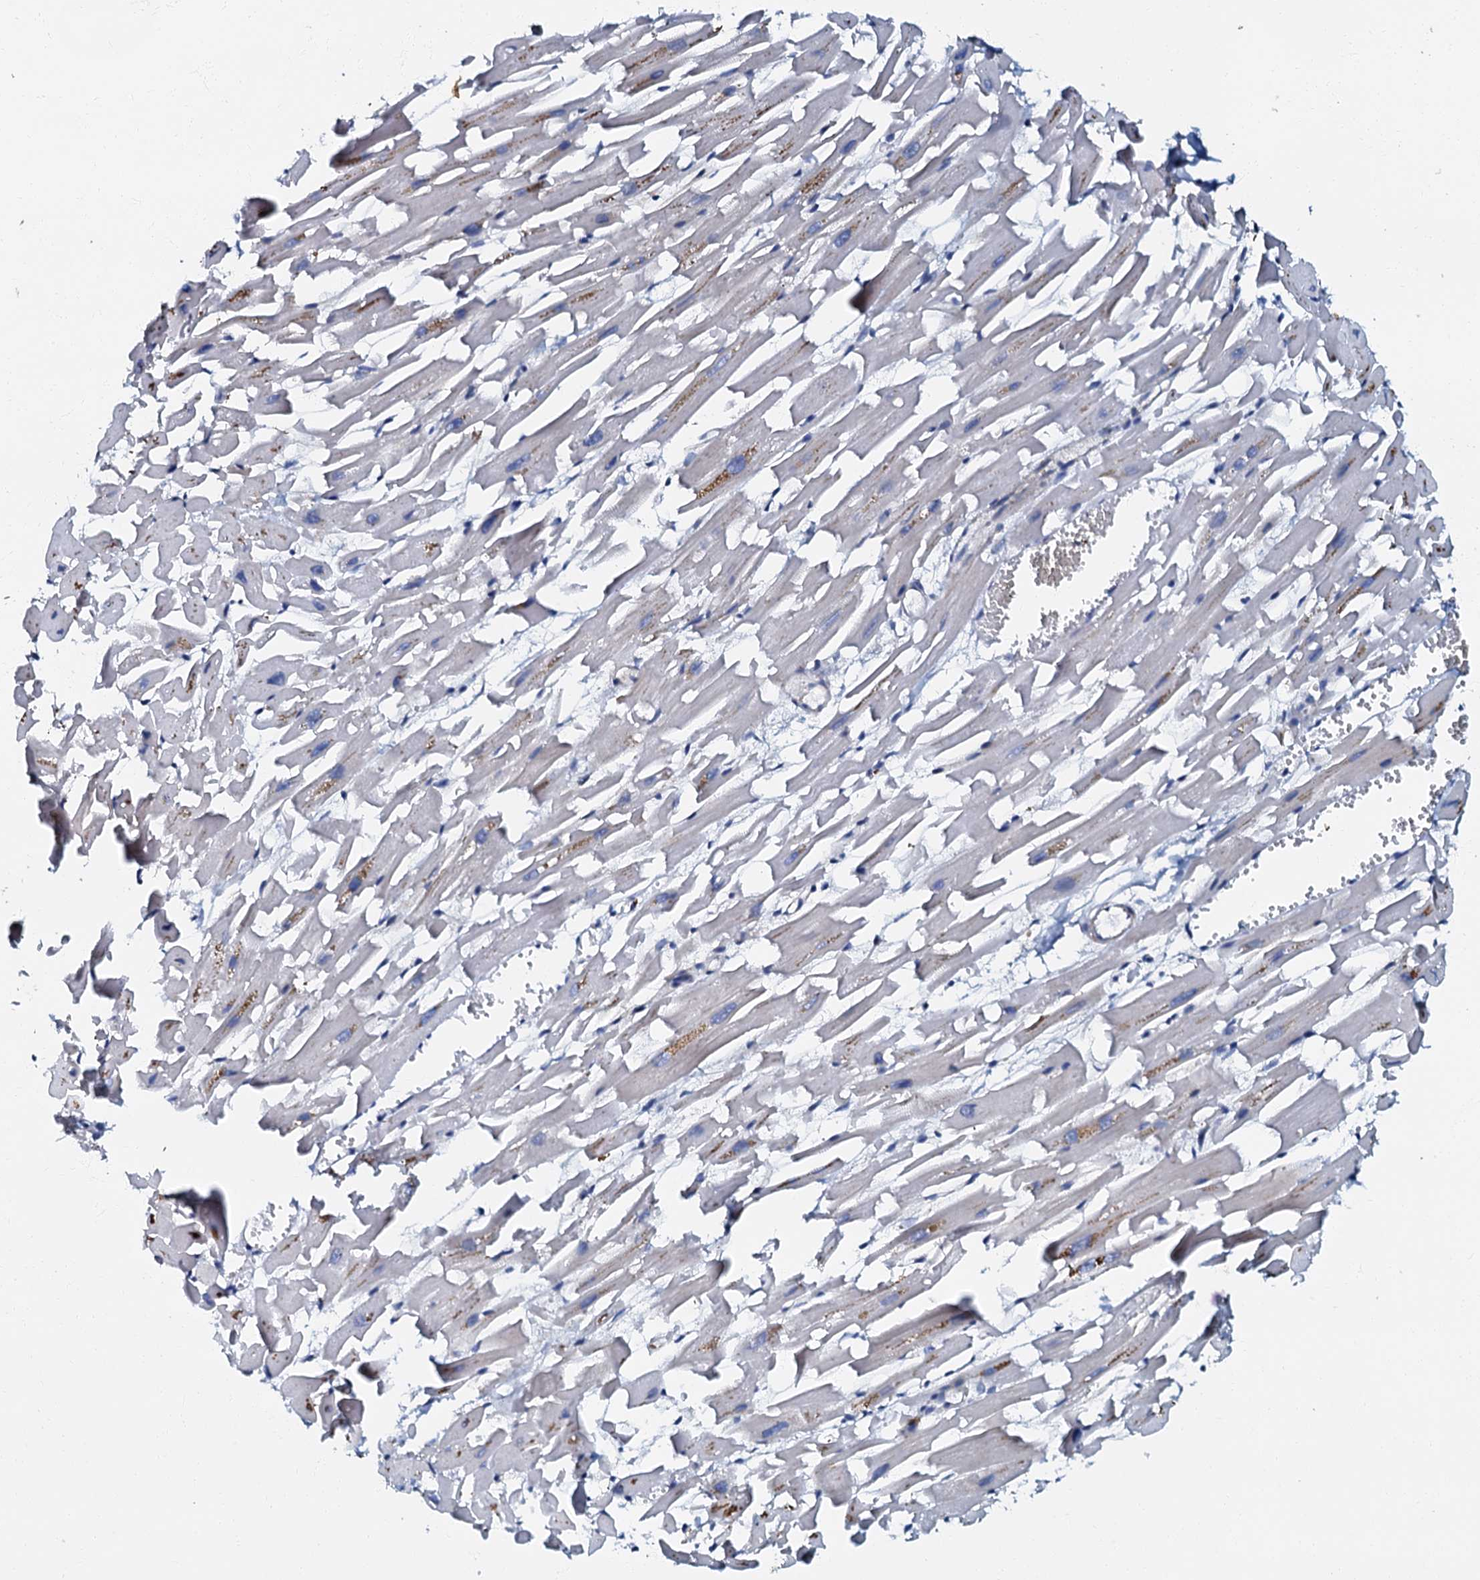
{"staining": {"intensity": "weak", "quantity": "25%-75%", "location": "none"}, "tissue": "heart muscle", "cell_type": "Cardiomyocytes", "image_type": "normal", "snomed": [{"axis": "morphology", "description": "Normal tissue, NOS"}, {"axis": "topography", "description": "Heart"}], "caption": "Normal heart muscle demonstrates weak None expression in about 25%-75% of cardiomyocytes, visualized by immunohistochemistry.", "gene": "OLAH", "patient": {"sex": "female", "age": 64}}